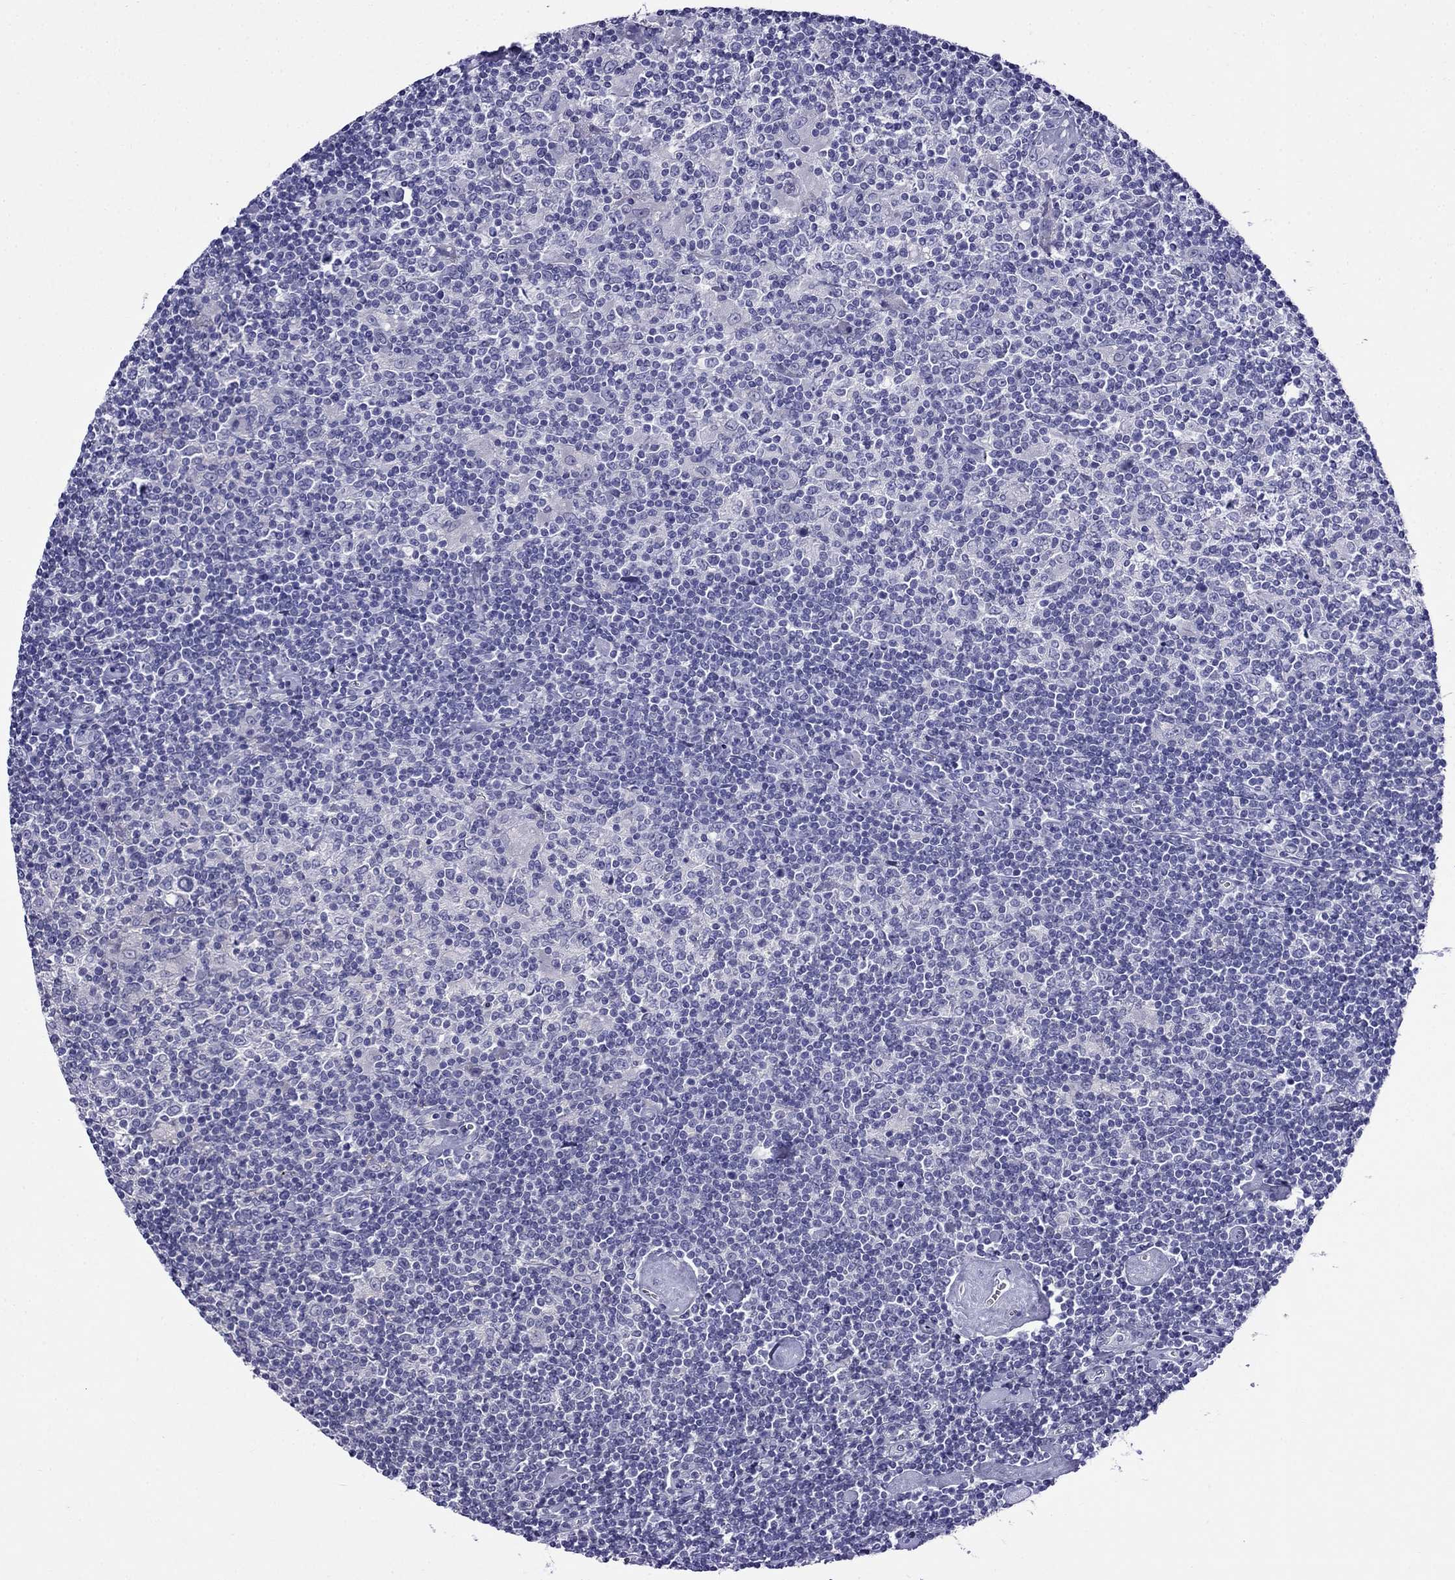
{"staining": {"intensity": "negative", "quantity": "none", "location": "none"}, "tissue": "lymphoma", "cell_type": "Tumor cells", "image_type": "cancer", "snomed": [{"axis": "morphology", "description": "Hodgkin's disease, NOS"}, {"axis": "topography", "description": "Lymph node"}], "caption": "The immunohistochemistry (IHC) photomicrograph has no significant staining in tumor cells of Hodgkin's disease tissue.", "gene": "MYO15A", "patient": {"sex": "male", "age": 40}}